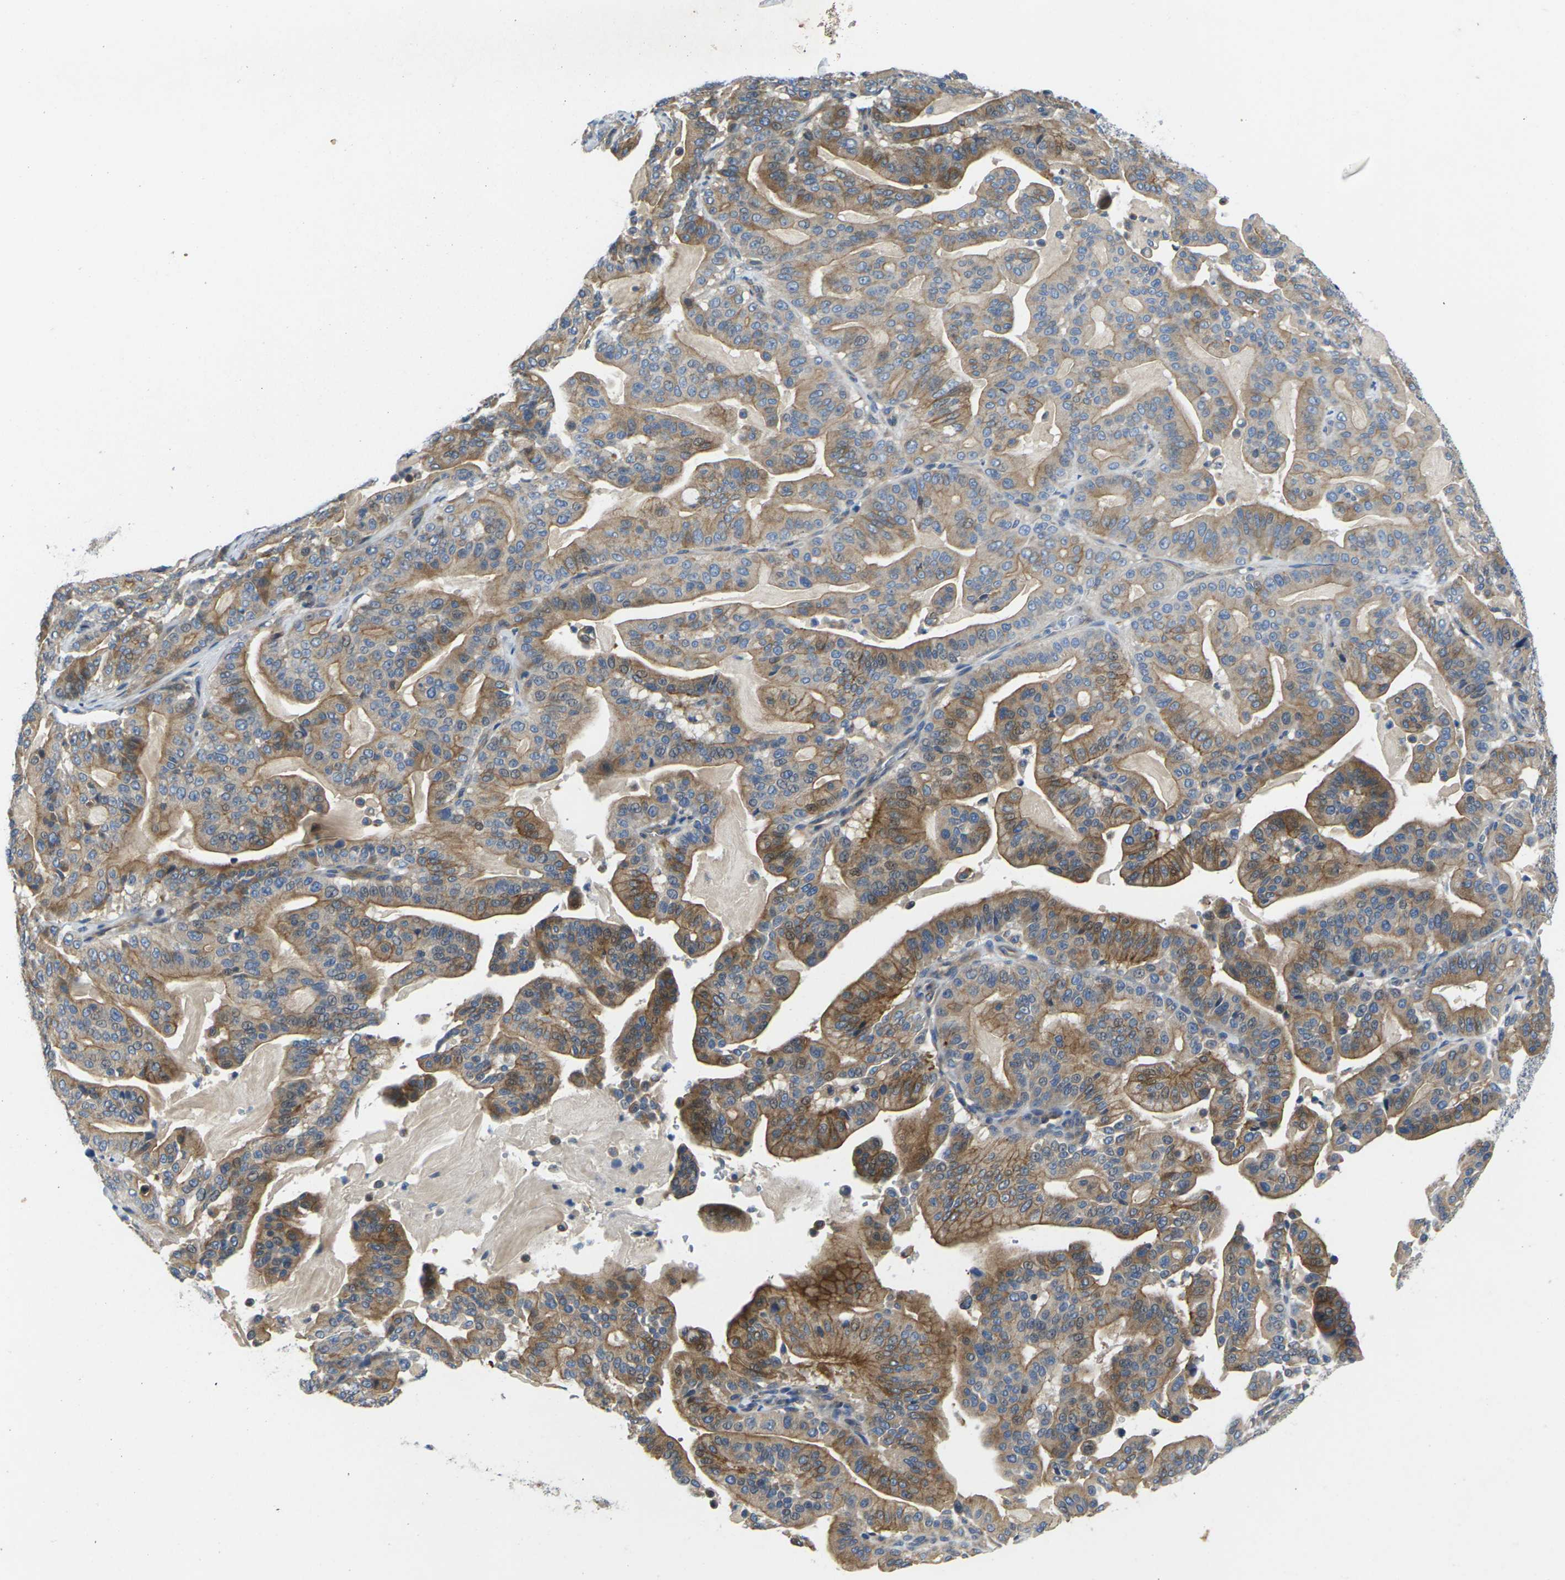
{"staining": {"intensity": "moderate", "quantity": ">75%", "location": "cytoplasmic/membranous"}, "tissue": "pancreatic cancer", "cell_type": "Tumor cells", "image_type": "cancer", "snomed": [{"axis": "morphology", "description": "Adenocarcinoma, NOS"}, {"axis": "topography", "description": "Pancreas"}], "caption": "The micrograph demonstrates staining of pancreatic cancer, revealing moderate cytoplasmic/membranous protein positivity (brown color) within tumor cells.", "gene": "SCNN1A", "patient": {"sex": "male", "age": 63}}